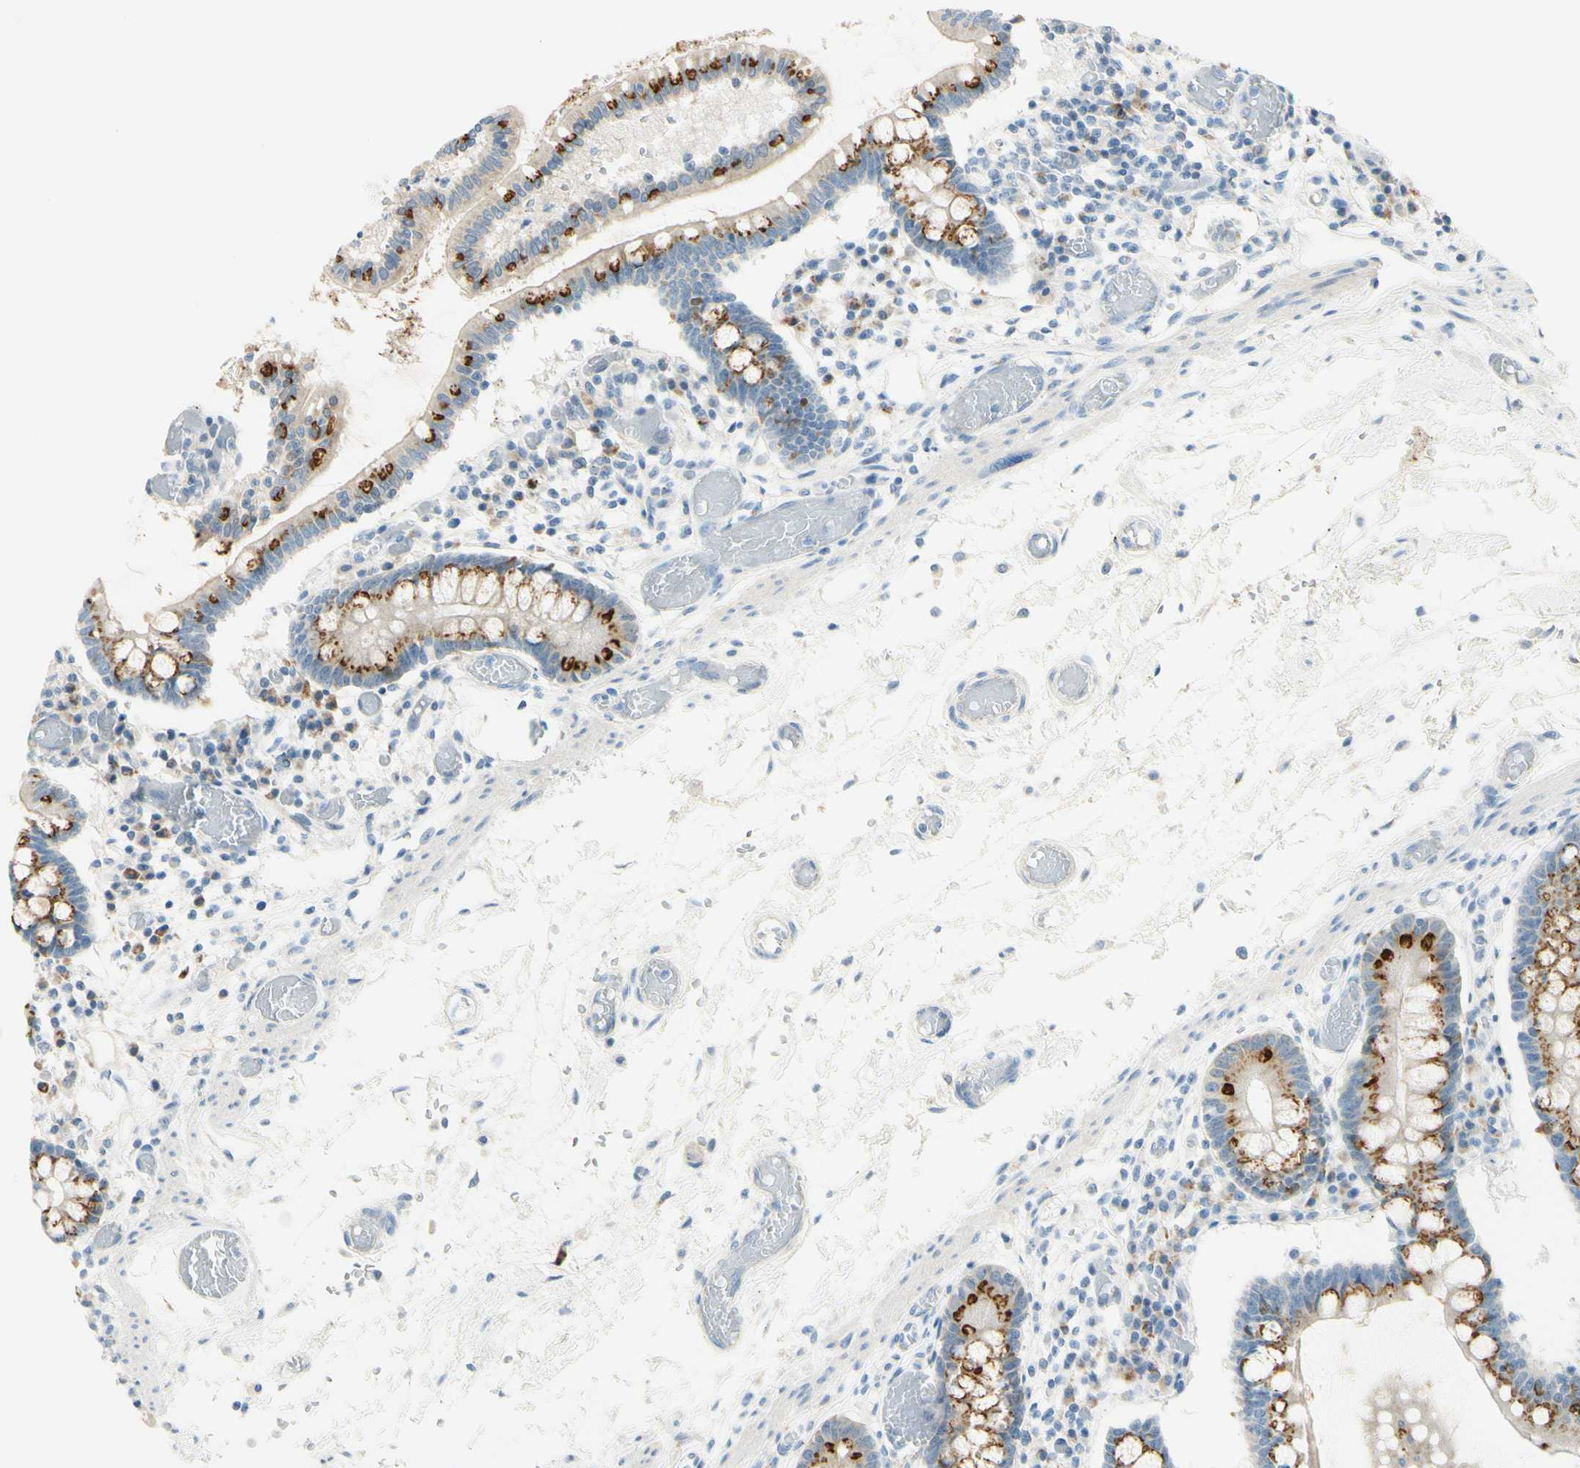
{"staining": {"intensity": "strong", "quantity": "25%-75%", "location": "cytoplasmic/membranous"}, "tissue": "small intestine", "cell_type": "Glandular cells", "image_type": "normal", "snomed": [{"axis": "morphology", "description": "Normal tissue, NOS"}, {"axis": "topography", "description": "Small intestine"}], "caption": "DAB immunohistochemical staining of normal human small intestine shows strong cytoplasmic/membranous protein positivity in about 25%-75% of glandular cells.", "gene": "GALNT5", "patient": {"sex": "female", "age": 61}}